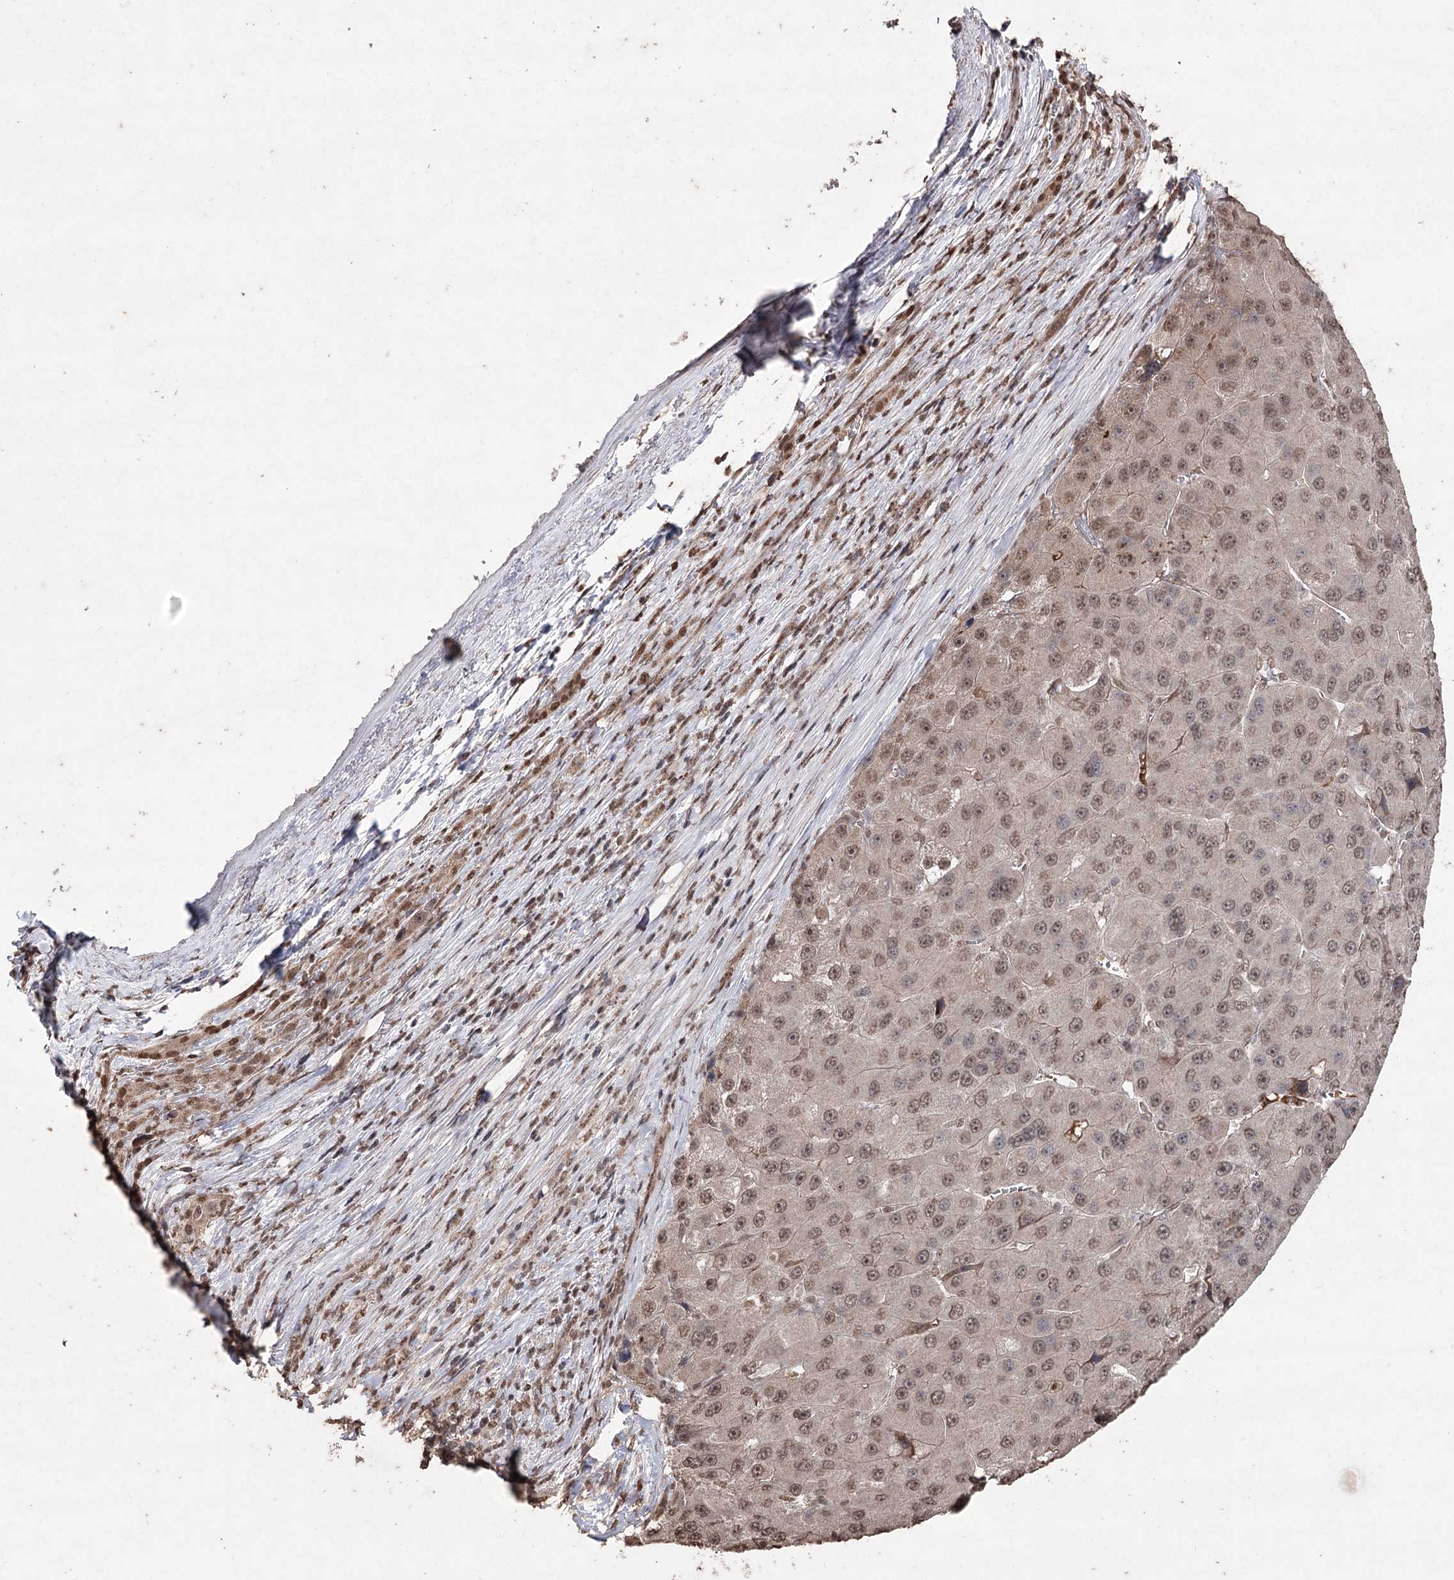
{"staining": {"intensity": "moderate", "quantity": ">75%", "location": "nuclear"}, "tissue": "liver cancer", "cell_type": "Tumor cells", "image_type": "cancer", "snomed": [{"axis": "morphology", "description": "Carcinoma, Hepatocellular, NOS"}, {"axis": "topography", "description": "Liver"}], "caption": "This is a histology image of immunohistochemistry (IHC) staining of liver cancer, which shows moderate positivity in the nuclear of tumor cells.", "gene": "ATG14", "patient": {"sex": "female", "age": 73}}